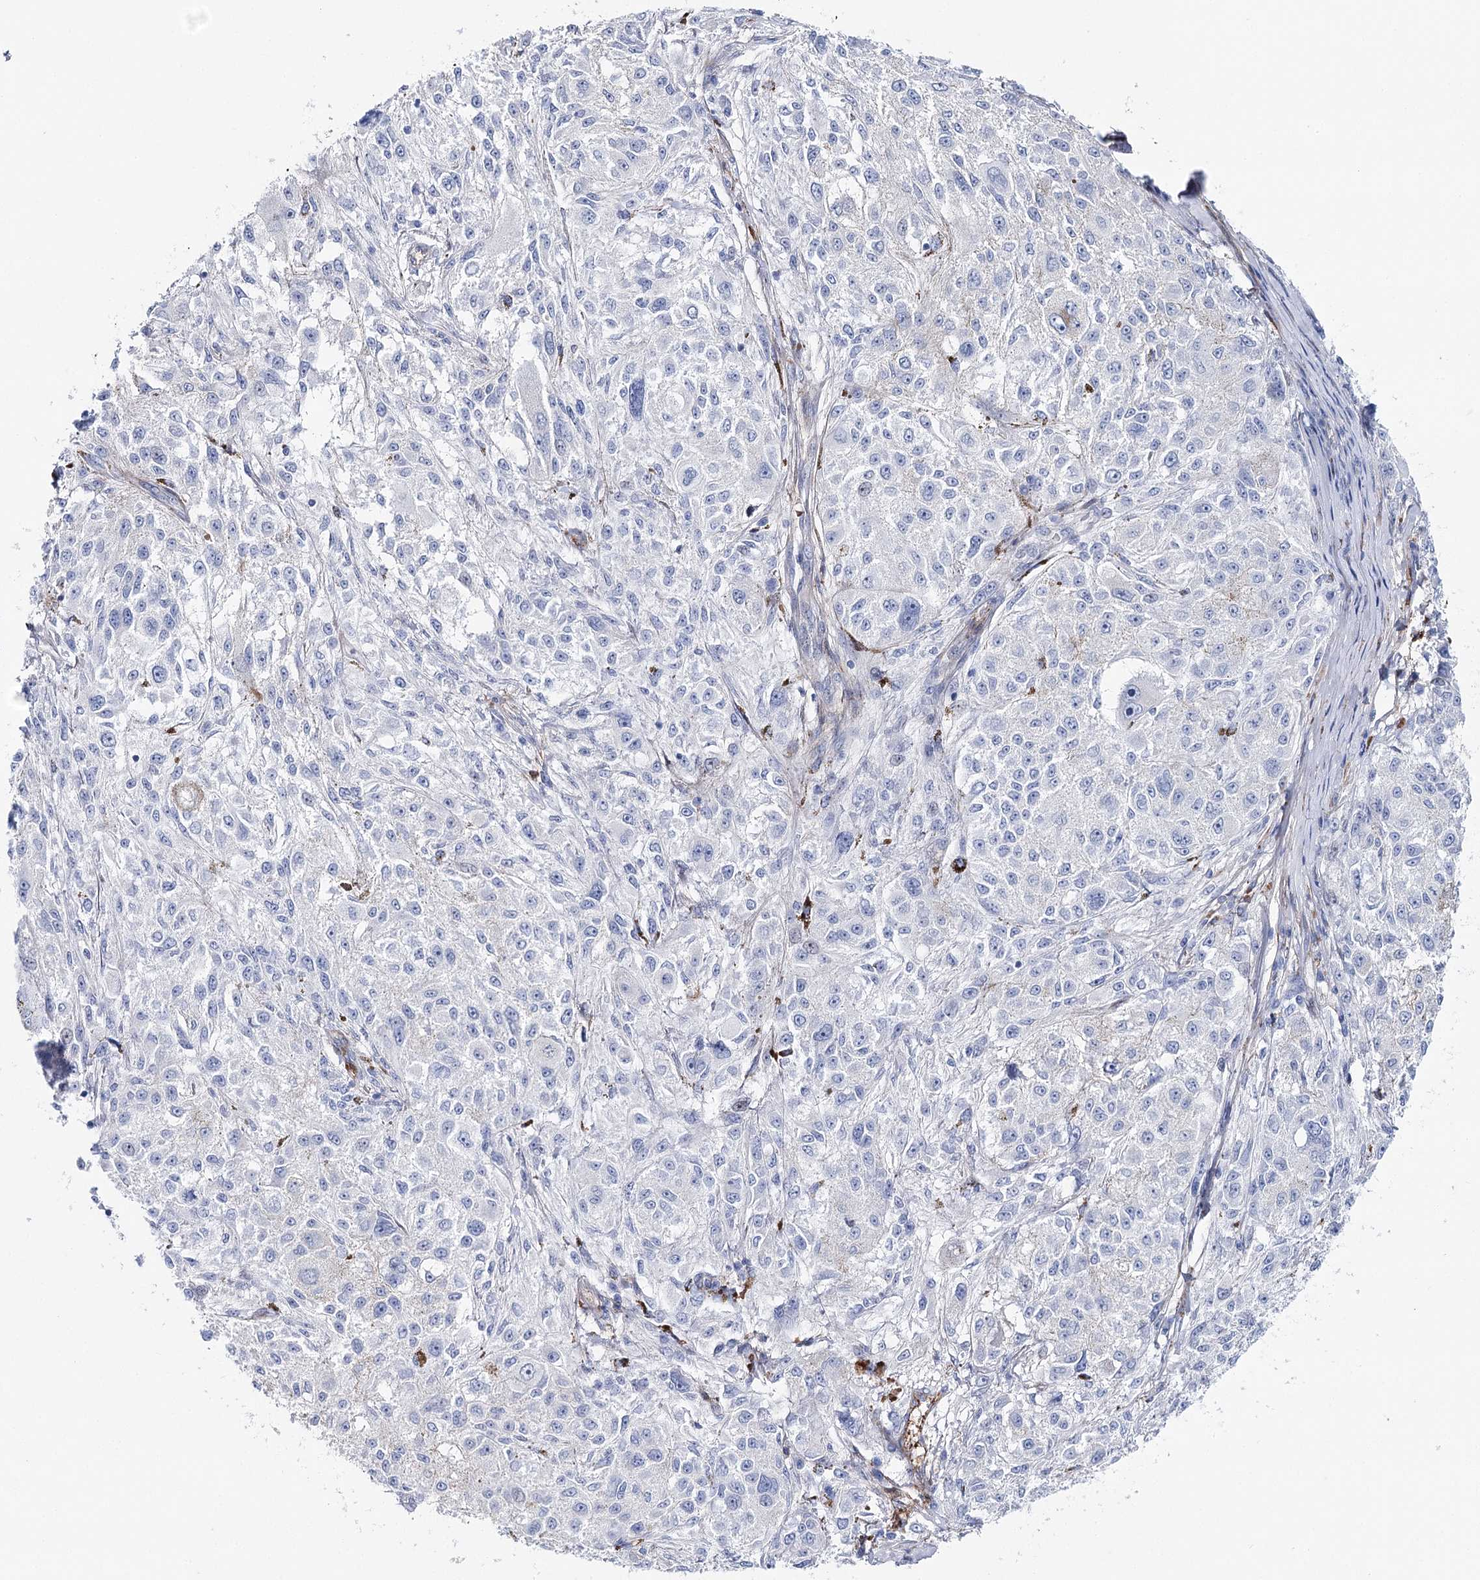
{"staining": {"intensity": "negative", "quantity": "none", "location": "none"}, "tissue": "melanoma", "cell_type": "Tumor cells", "image_type": "cancer", "snomed": [{"axis": "morphology", "description": "Necrosis, NOS"}, {"axis": "morphology", "description": "Malignant melanoma, NOS"}, {"axis": "topography", "description": "Skin"}], "caption": "This is an immunohistochemistry (IHC) image of human malignant melanoma. There is no expression in tumor cells.", "gene": "ANKRD23", "patient": {"sex": "female", "age": 87}}